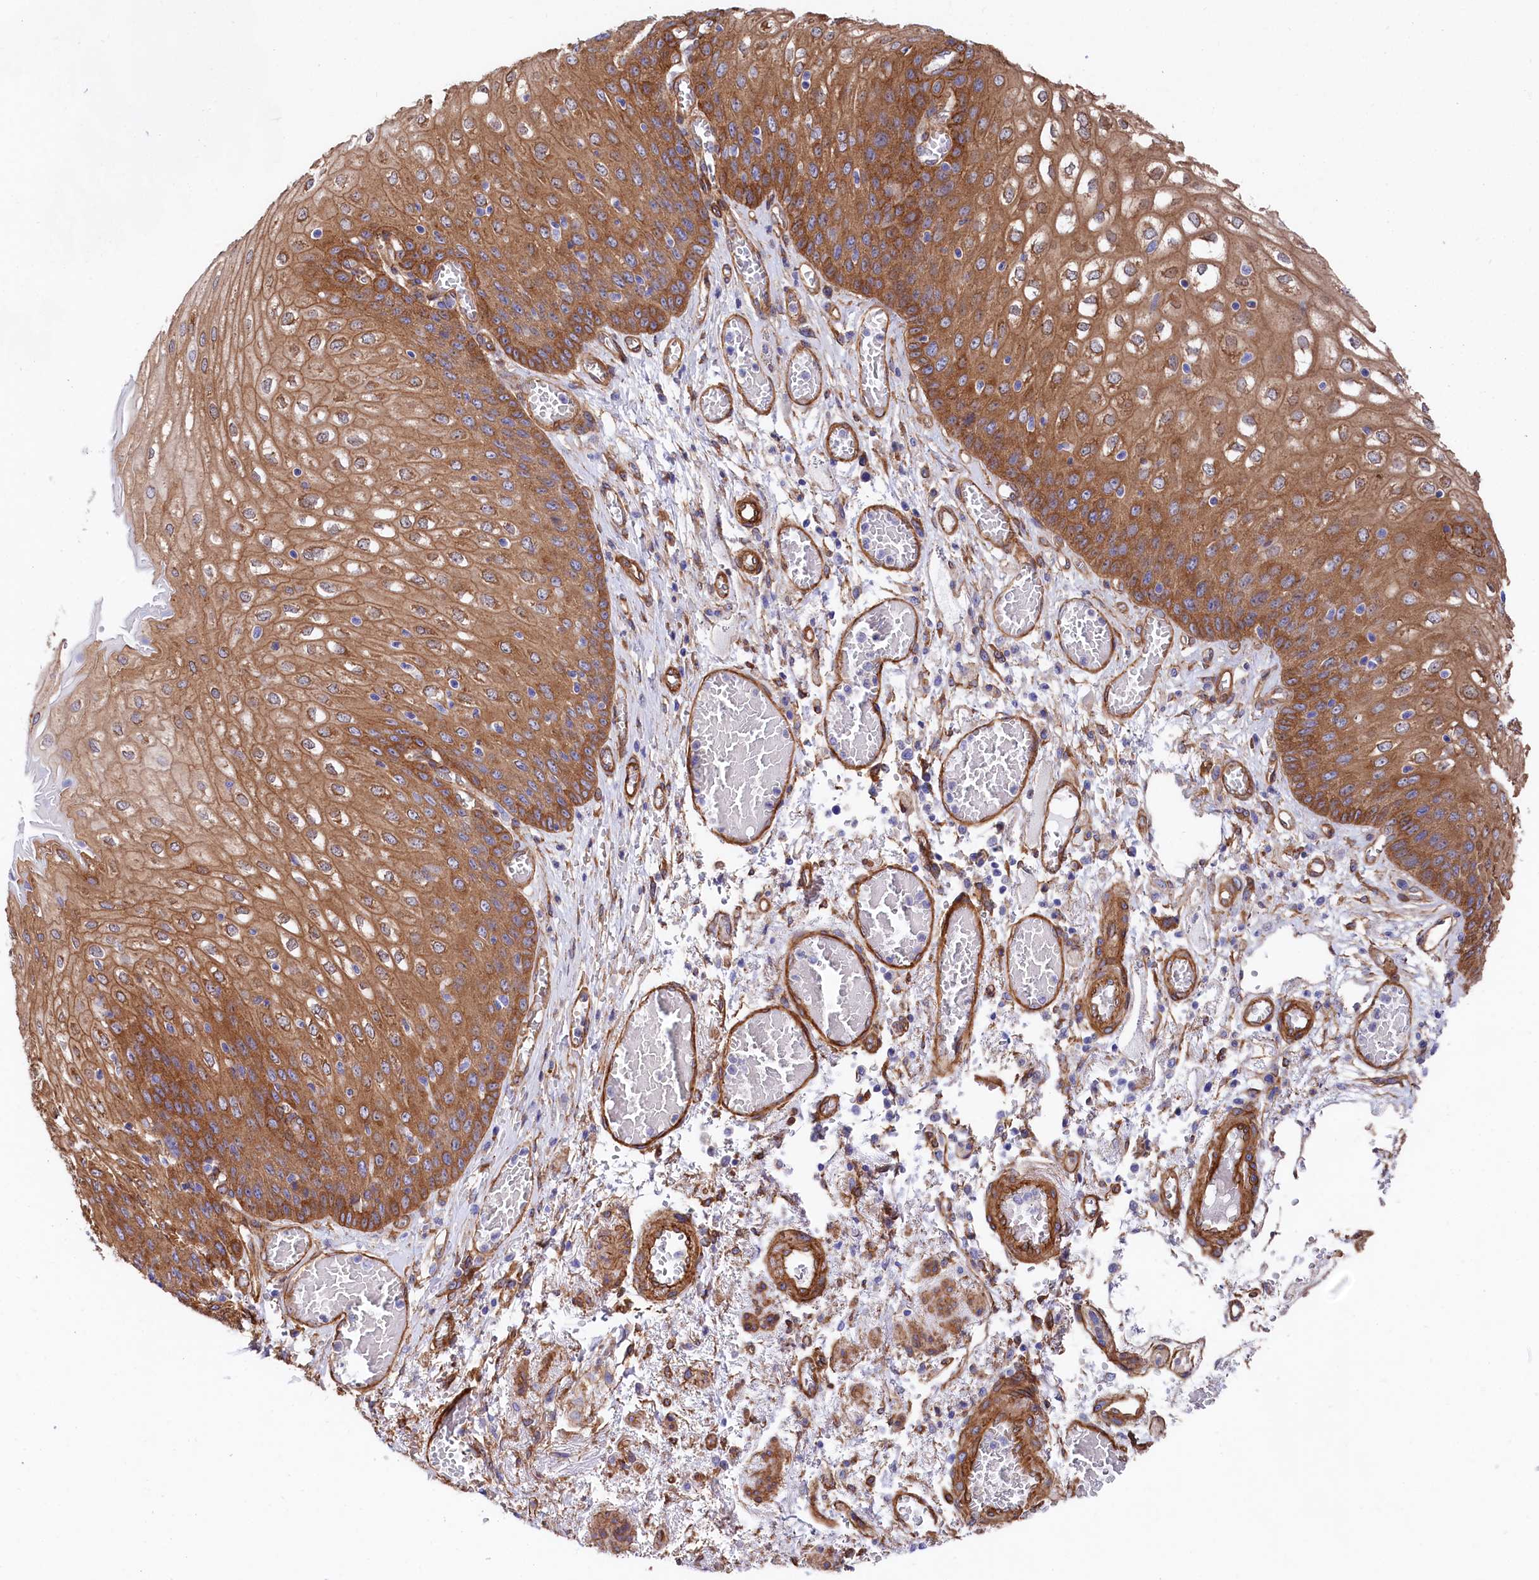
{"staining": {"intensity": "strong", "quantity": ">75%", "location": "cytoplasmic/membranous"}, "tissue": "esophagus", "cell_type": "Squamous epithelial cells", "image_type": "normal", "snomed": [{"axis": "morphology", "description": "Normal tissue, NOS"}, {"axis": "topography", "description": "Esophagus"}], "caption": "Human esophagus stained for a protein (brown) shows strong cytoplasmic/membranous positive staining in about >75% of squamous epithelial cells.", "gene": "TNKS1BP1", "patient": {"sex": "male", "age": 81}}